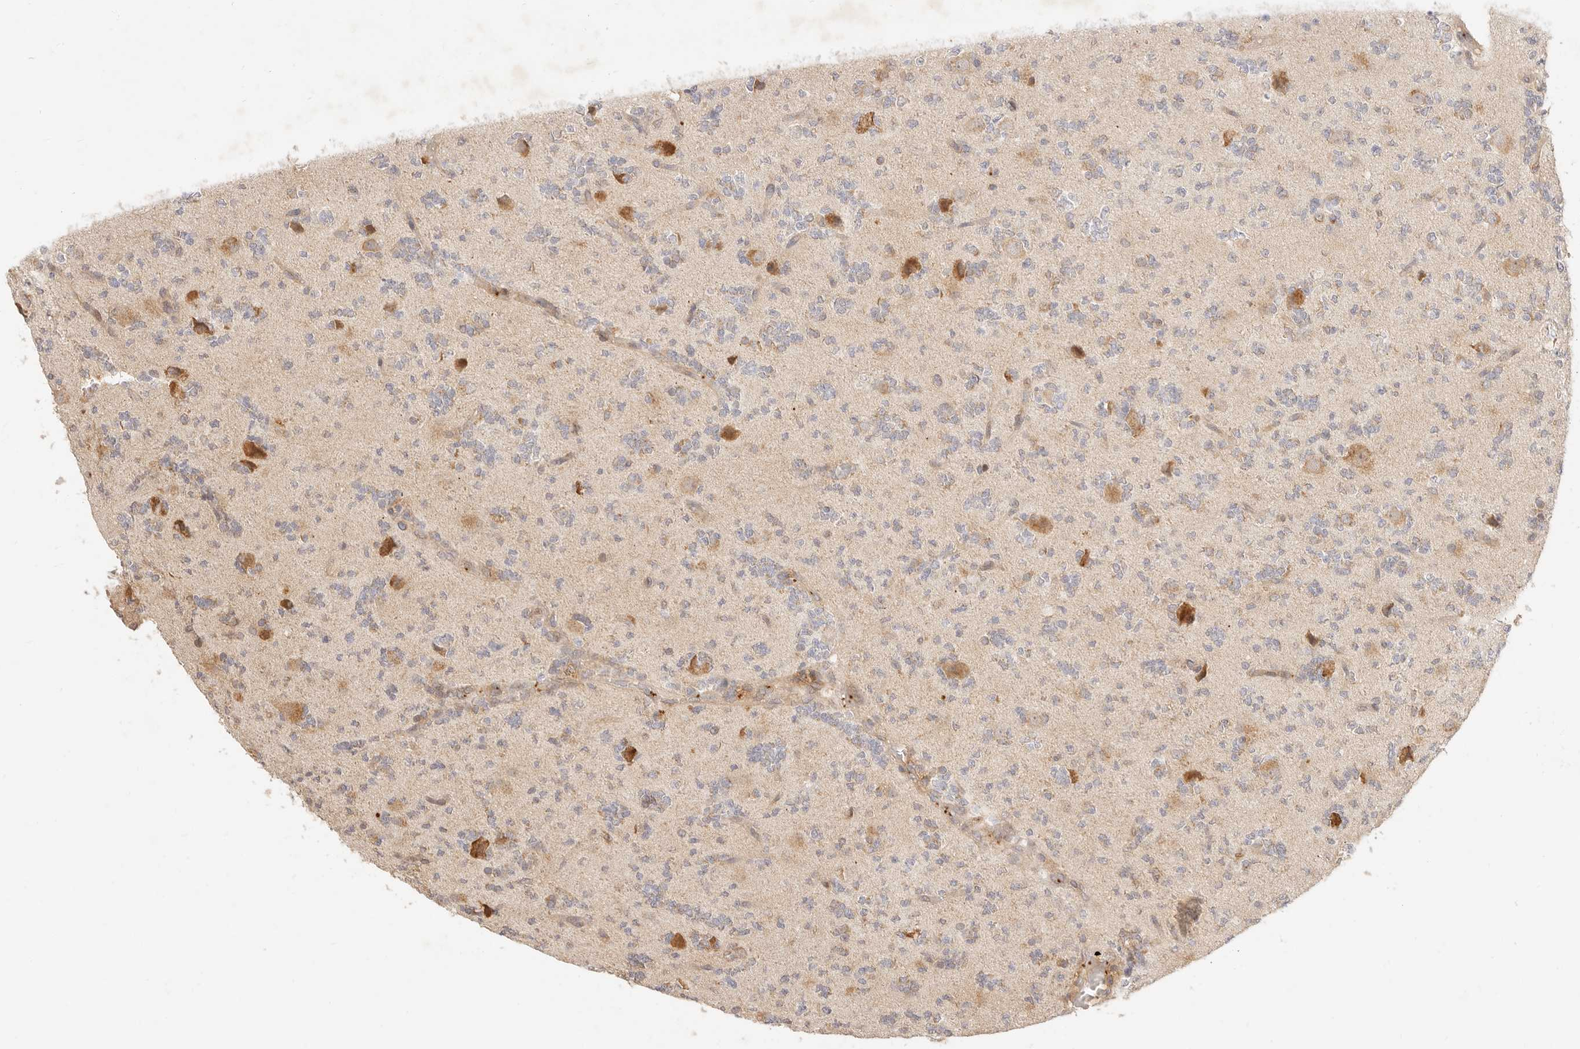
{"staining": {"intensity": "negative", "quantity": "none", "location": "none"}, "tissue": "glioma", "cell_type": "Tumor cells", "image_type": "cancer", "snomed": [{"axis": "morphology", "description": "Glioma, malignant, High grade"}, {"axis": "topography", "description": "Brain"}], "caption": "Immunohistochemistry (IHC) micrograph of glioma stained for a protein (brown), which shows no staining in tumor cells. (Brightfield microscopy of DAB immunohistochemistry at high magnification).", "gene": "UBXN10", "patient": {"sex": "female", "age": 62}}